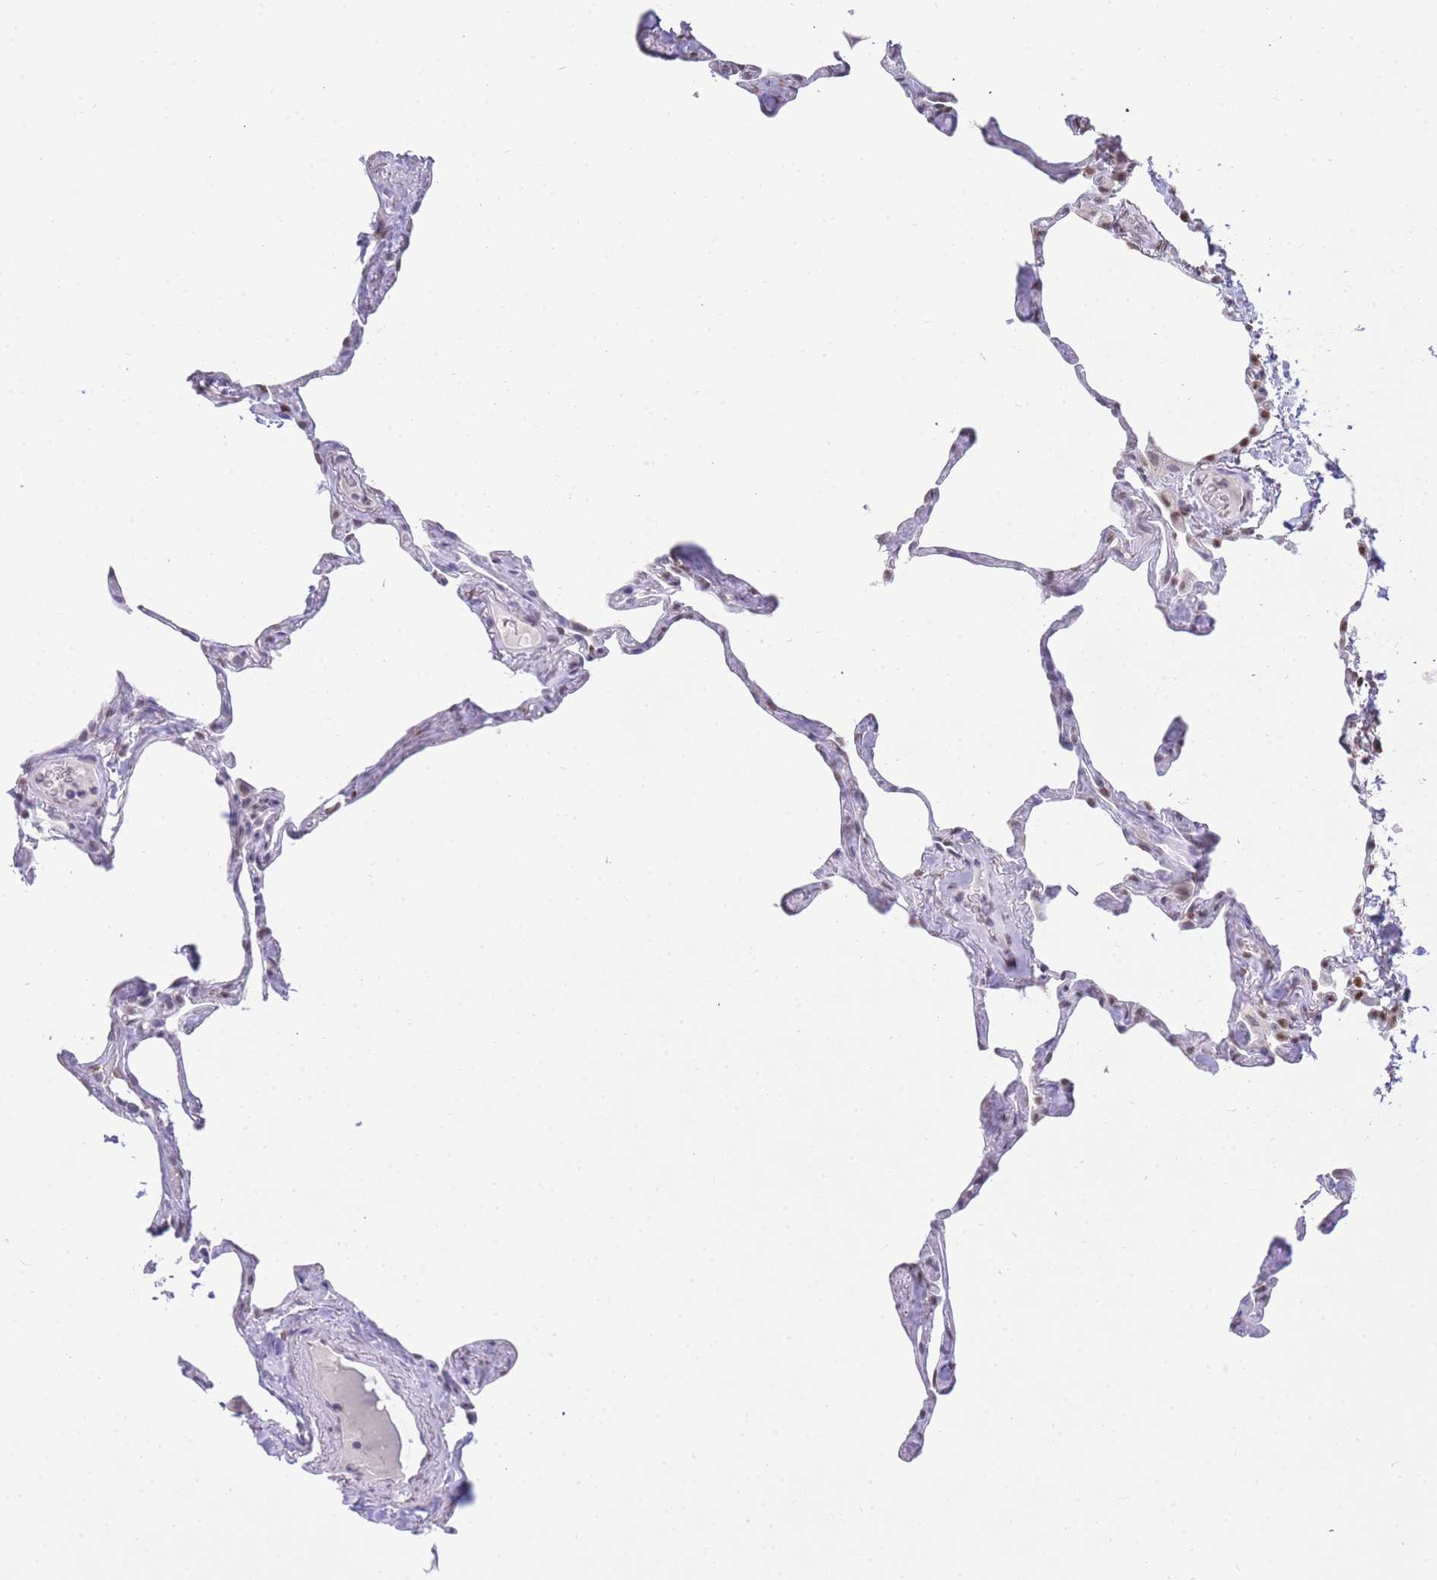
{"staining": {"intensity": "moderate", "quantity": "<25%", "location": "nuclear"}, "tissue": "lung", "cell_type": "Alveolar cells", "image_type": "normal", "snomed": [{"axis": "morphology", "description": "Normal tissue, NOS"}, {"axis": "topography", "description": "Lung"}], "caption": "Immunohistochemistry (IHC) (DAB (3,3'-diaminobenzidine)) staining of benign lung exhibits moderate nuclear protein expression in approximately <25% of alveolar cells. The protein is stained brown, and the nuclei are stained in blue (DAB IHC with brightfield microscopy, high magnification).", "gene": "FRAT2", "patient": {"sex": "male", "age": 65}}